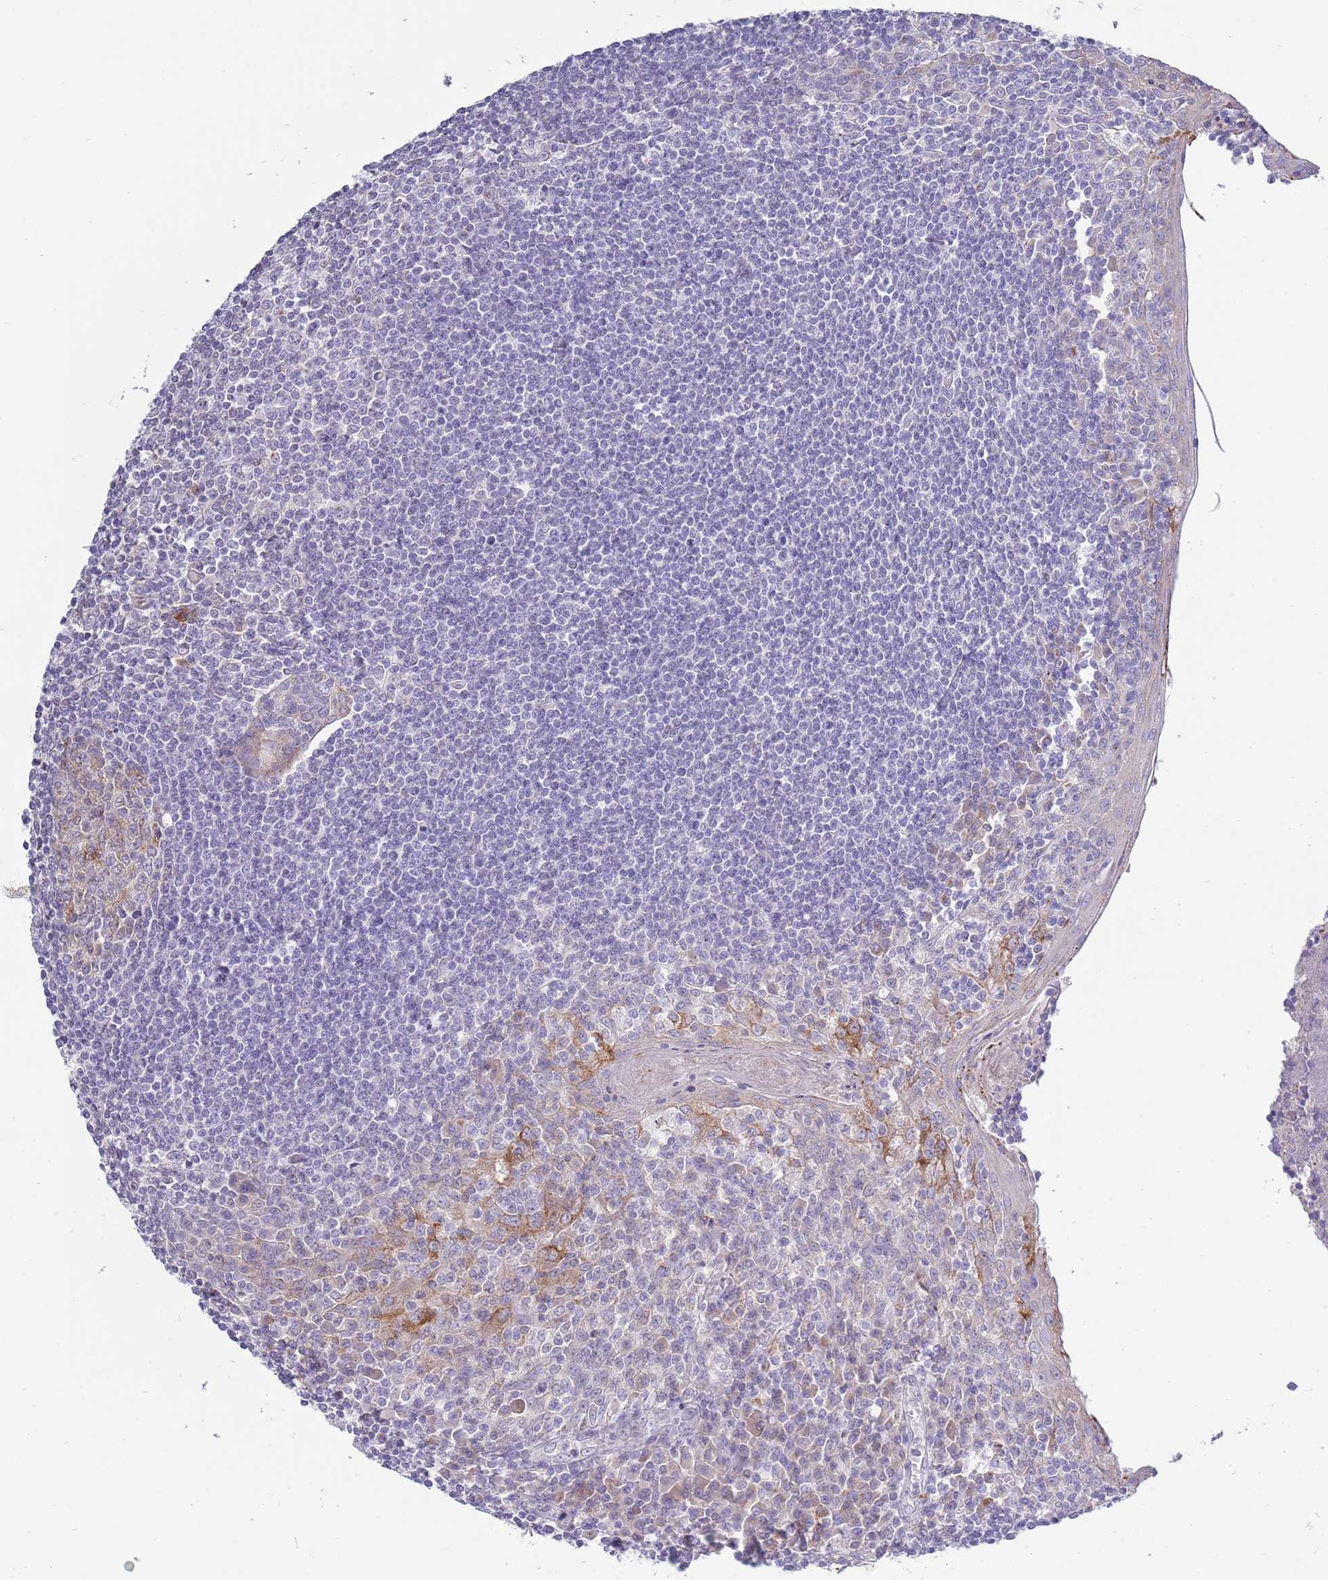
{"staining": {"intensity": "weak", "quantity": "<25%", "location": "cytoplasmic/membranous"}, "tissue": "tonsil", "cell_type": "Germinal center cells", "image_type": "normal", "snomed": [{"axis": "morphology", "description": "Normal tissue, NOS"}, {"axis": "topography", "description": "Tonsil"}], "caption": "Tonsil stained for a protein using IHC displays no staining germinal center cells.", "gene": "ACSBG1", "patient": {"sex": "male", "age": 27}}